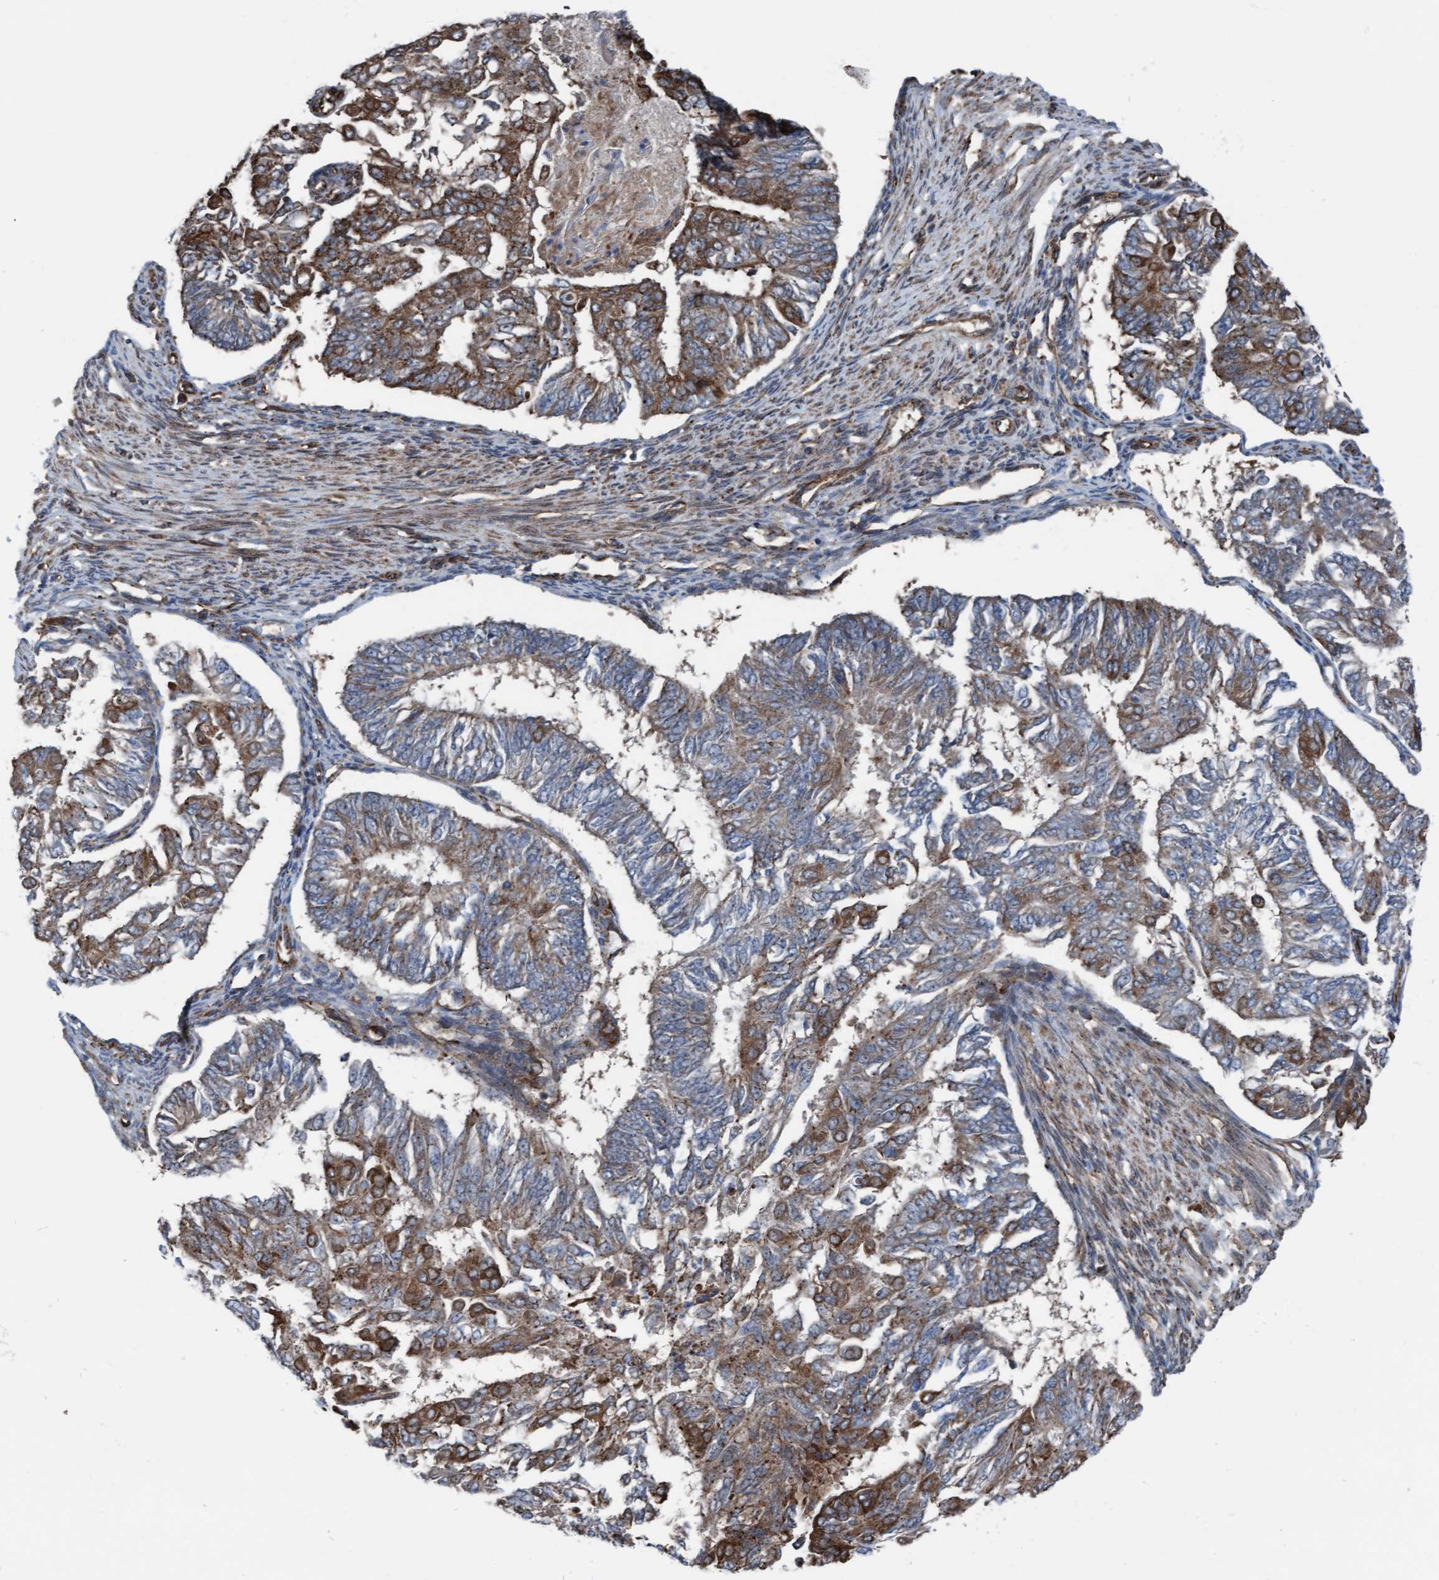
{"staining": {"intensity": "moderate", "quantity": "25%-75%", "location": "cytoplasmic/membranous"}, "tissue": "endometrial cancer", "cell_type": "Tumor cells", "image_type": "cancer", "snomed": [{"axis": "morphology", "description": "Adenocarcinoma, NOS"}, {"axis": "topography", "description": "Endometrium"}], "caption": "A photomicrograph of endometrial adenocarcinoma stained for a protein reveals moderate cytoplasmic/membranous brown staining in tumor cells.", "gene": "RAP1GAP2", "patient": {"sex": "female", "age": 32}}